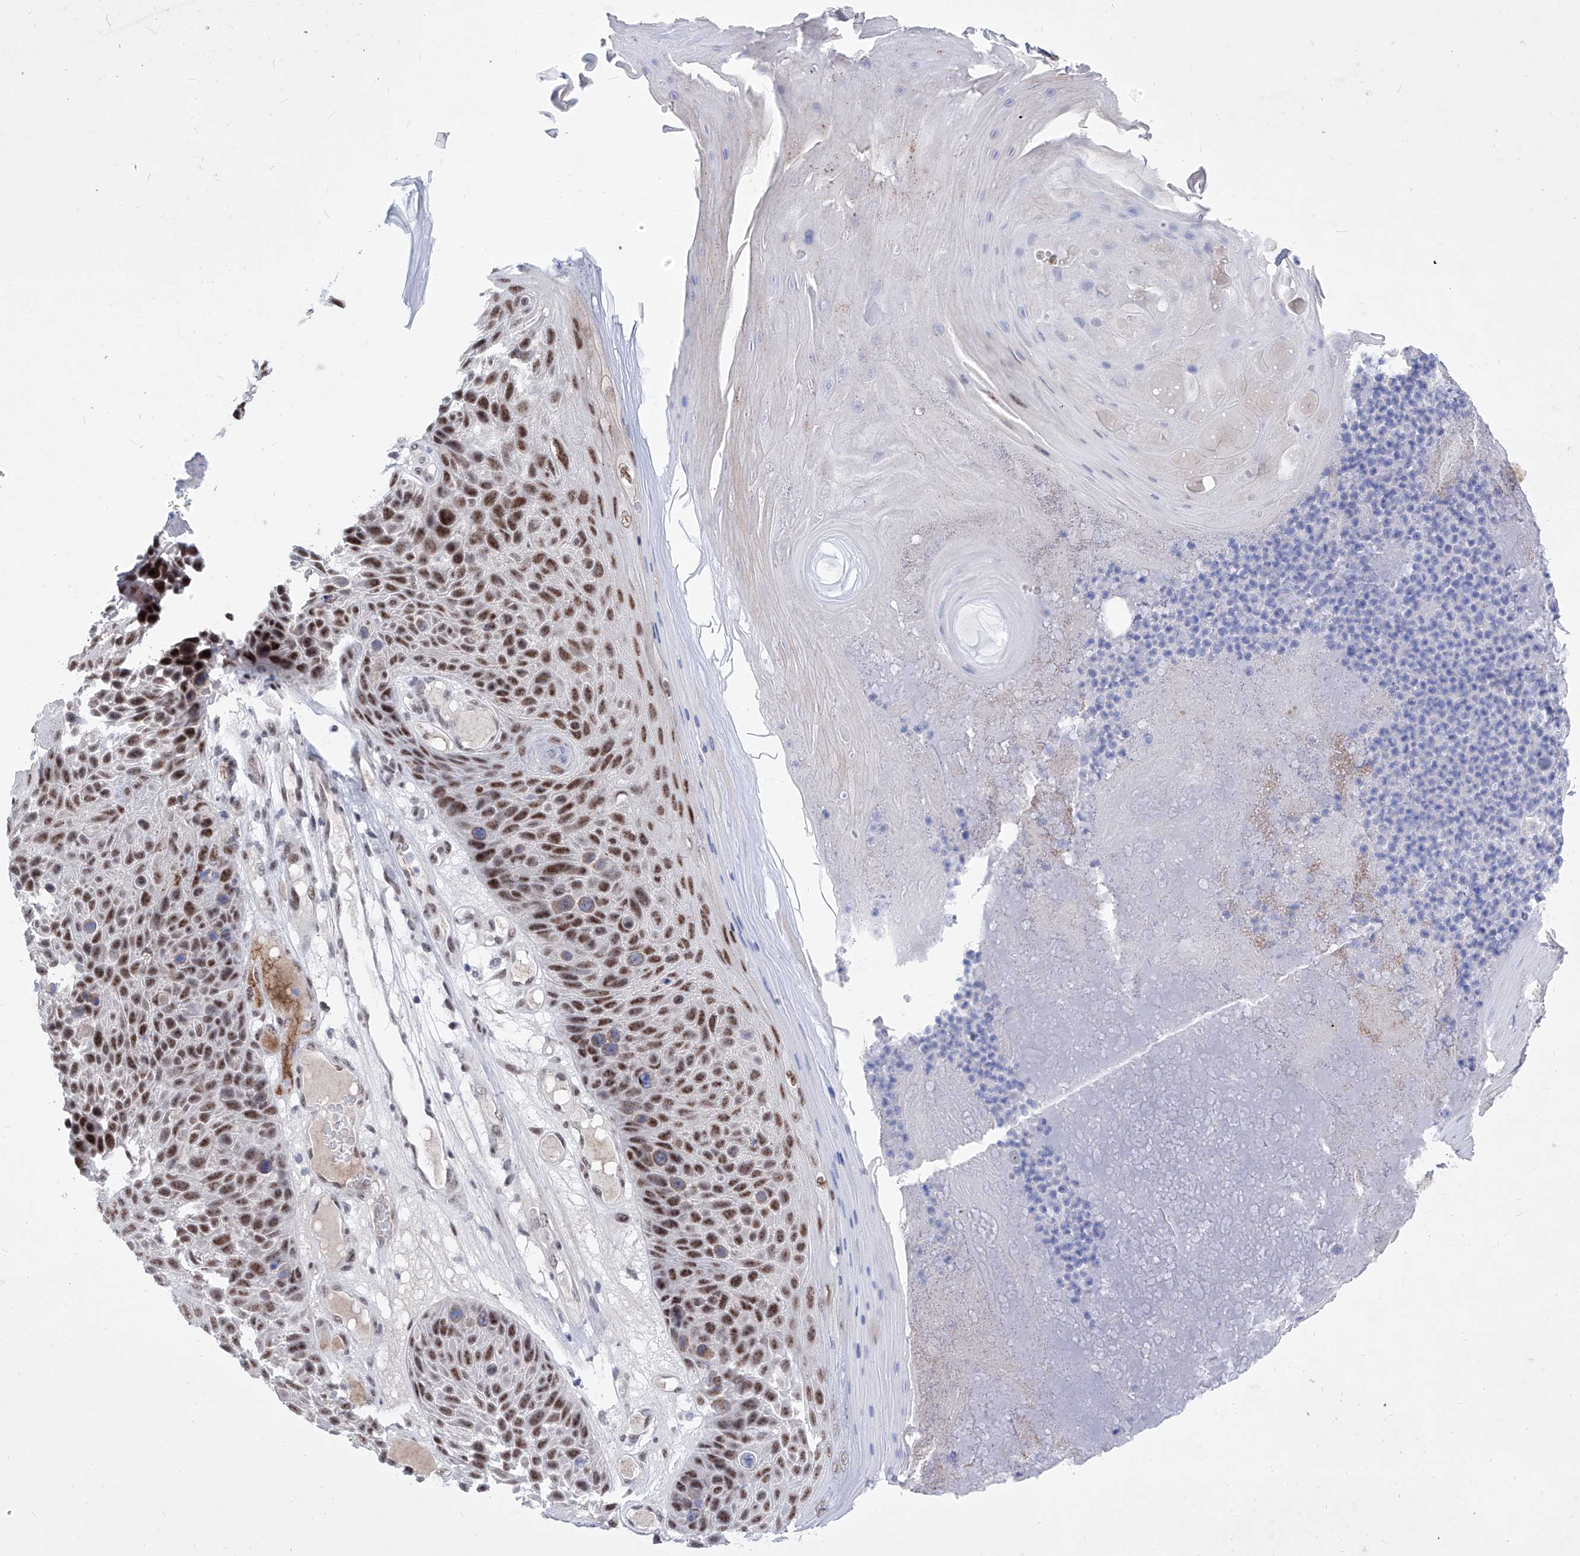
{"staining": {"intensity": "strong", "quantity": ">75%", "location": "nuclear"}, "tissue": "skin cancer", "cell_type": "Tumor cells", "image_type": "cancer", "snomed": [{"axis": "morphology", "description": "Squamous cell carcinoma, NOS"}, {"axis": "topography", "description": "Skin"}], "caption": "Immunohistochemistry (IHC) (DAB (3,3'-diaminobenzidine)) staining of human skin cancer reveals strong nuclear protein staining in about >75% of tumor cells. The protein is stained brown, and the nuclei are stained in blue (DAB (3,3'-diaminobenzidine) IHC with brightfield microscopy, high magnification).", "gene": "ATN1", "patient": {"sex": "female", "age": 88}}